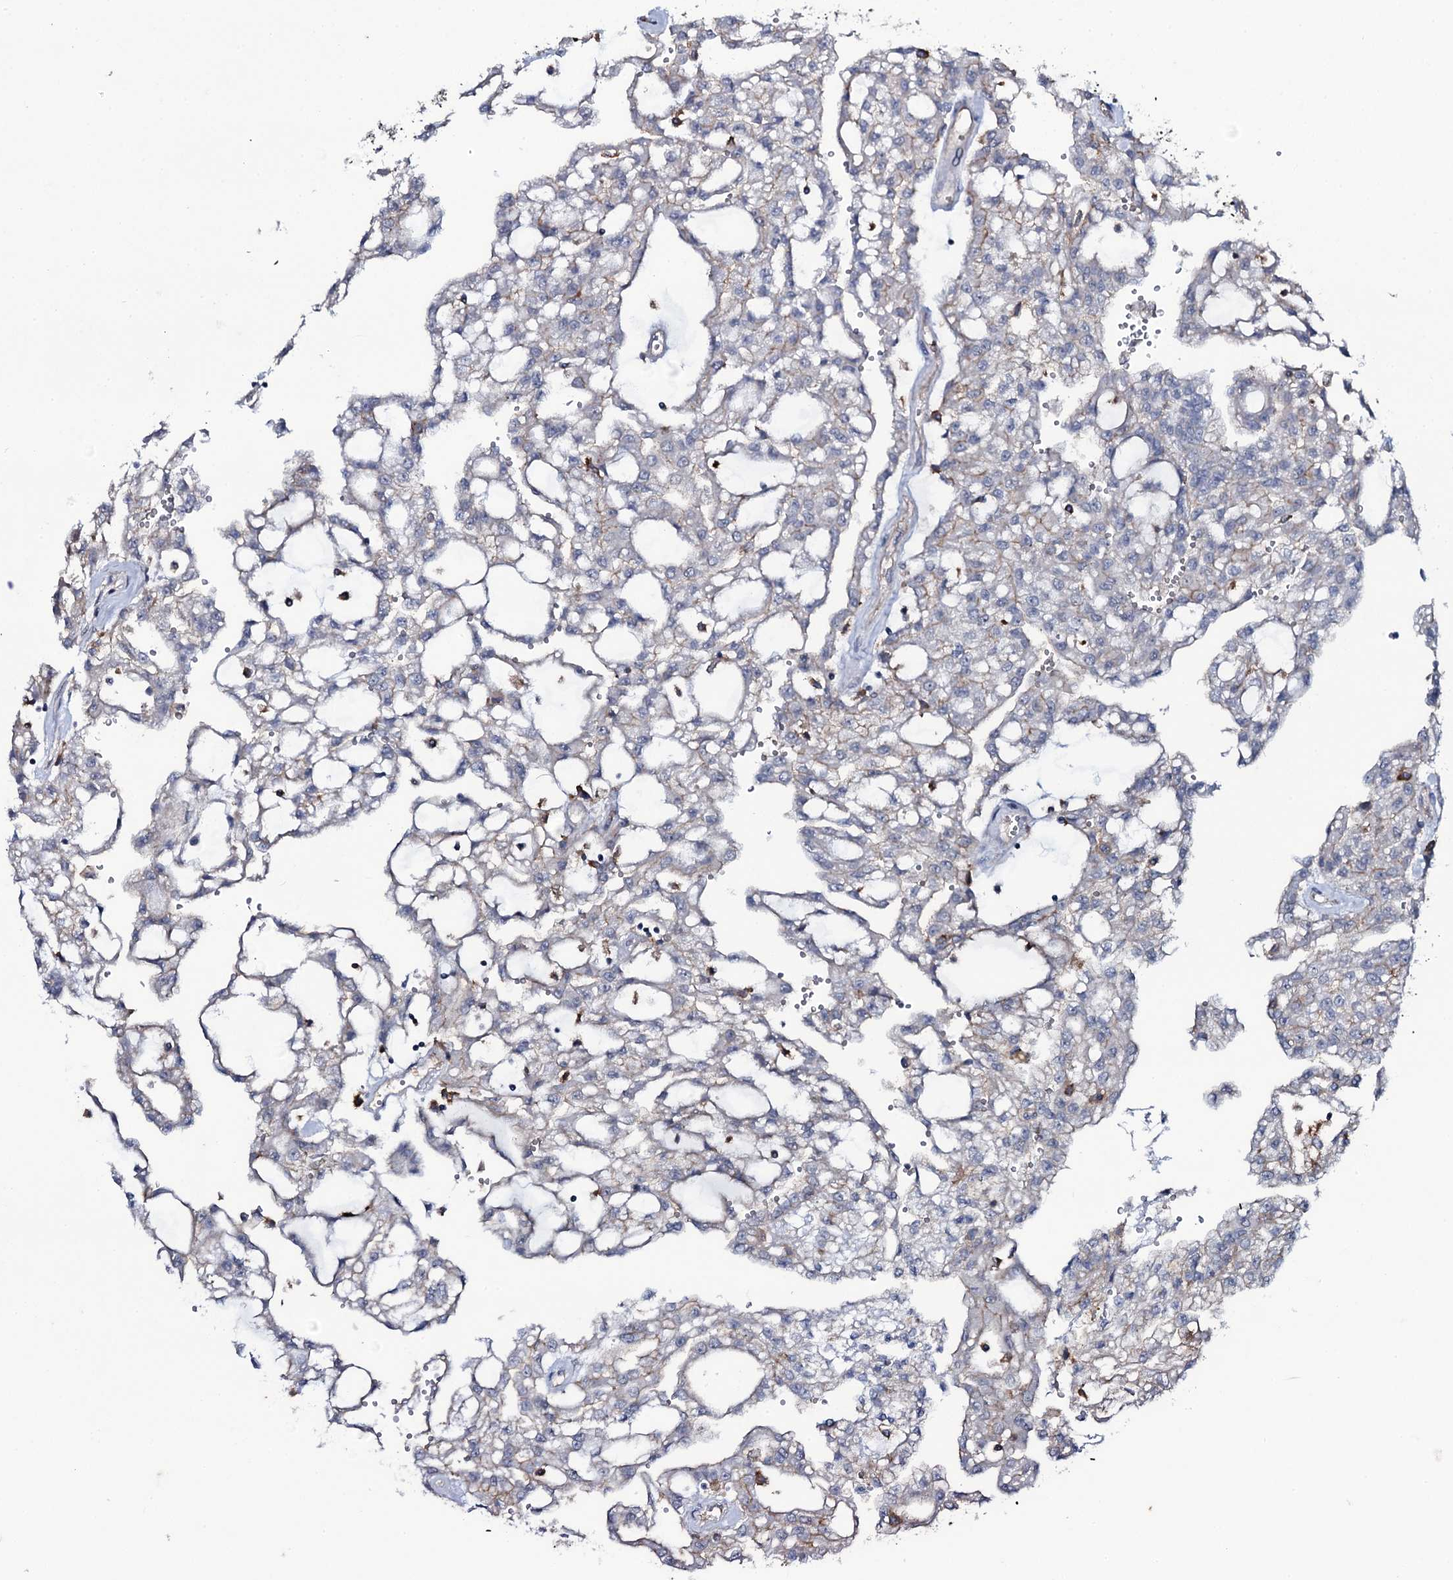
{"staining": {"intensity": "negative", "quantity": "none", "location": "none"}, "tissue": "renal cancer", "cell_type": "Tumor cells", "image_type": "cancer", "snomed": [{"axis": "morphology", "description": "Adenocarcinoma, NOS"}, {"axis": "topography", "description": "Kidney"}], "caption": "This is an immunohistochemistry histopathology image of renal cancer (adenocarcinoma). There is no positivity in tumor cells.", "gene": "SNAP23", "patient": {"sex": "male", "age": 63}}